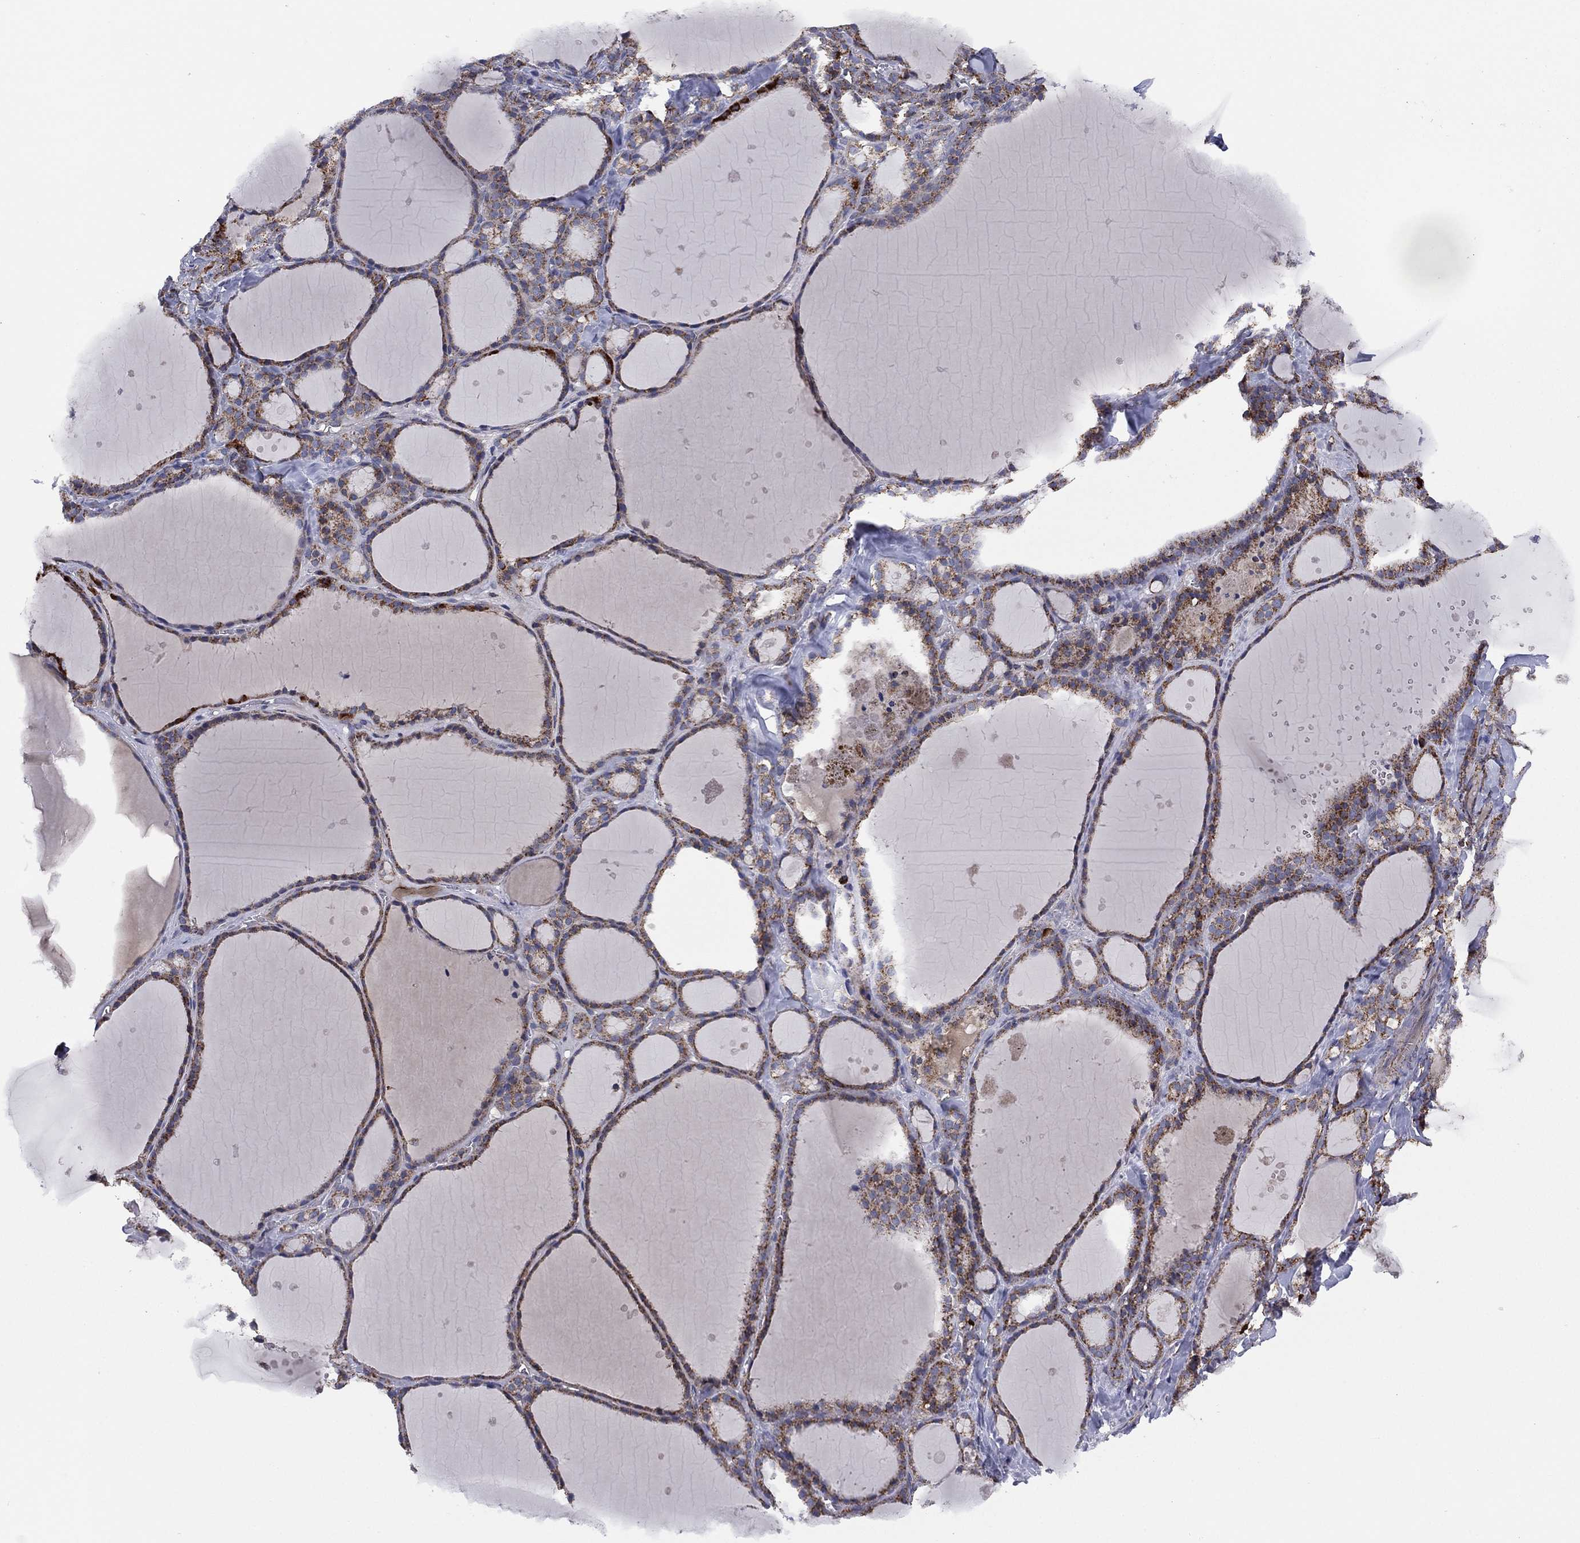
{"staining": {"intensity": "moderate", "quantity": "25%-75%", "location": "cytoplasmic/membranous"}, "tissue": "thyroid gland", "cell_type": "Glandular cells", "image_type": "normal", "snomed": [{"axis": "morphology", "description": "Normal tissue, NOS"}, {"axis": "topography", "description": "Thyroid gland"}], "caption": "Protein expression by immunohistochemistry shows moderate cytoplasmic/membranous expression in about 25%-75% of glandular cells in benign thyroid gland.", "gene": "PPP2R5A", "patient": {"sex": "male", "age": 68}}